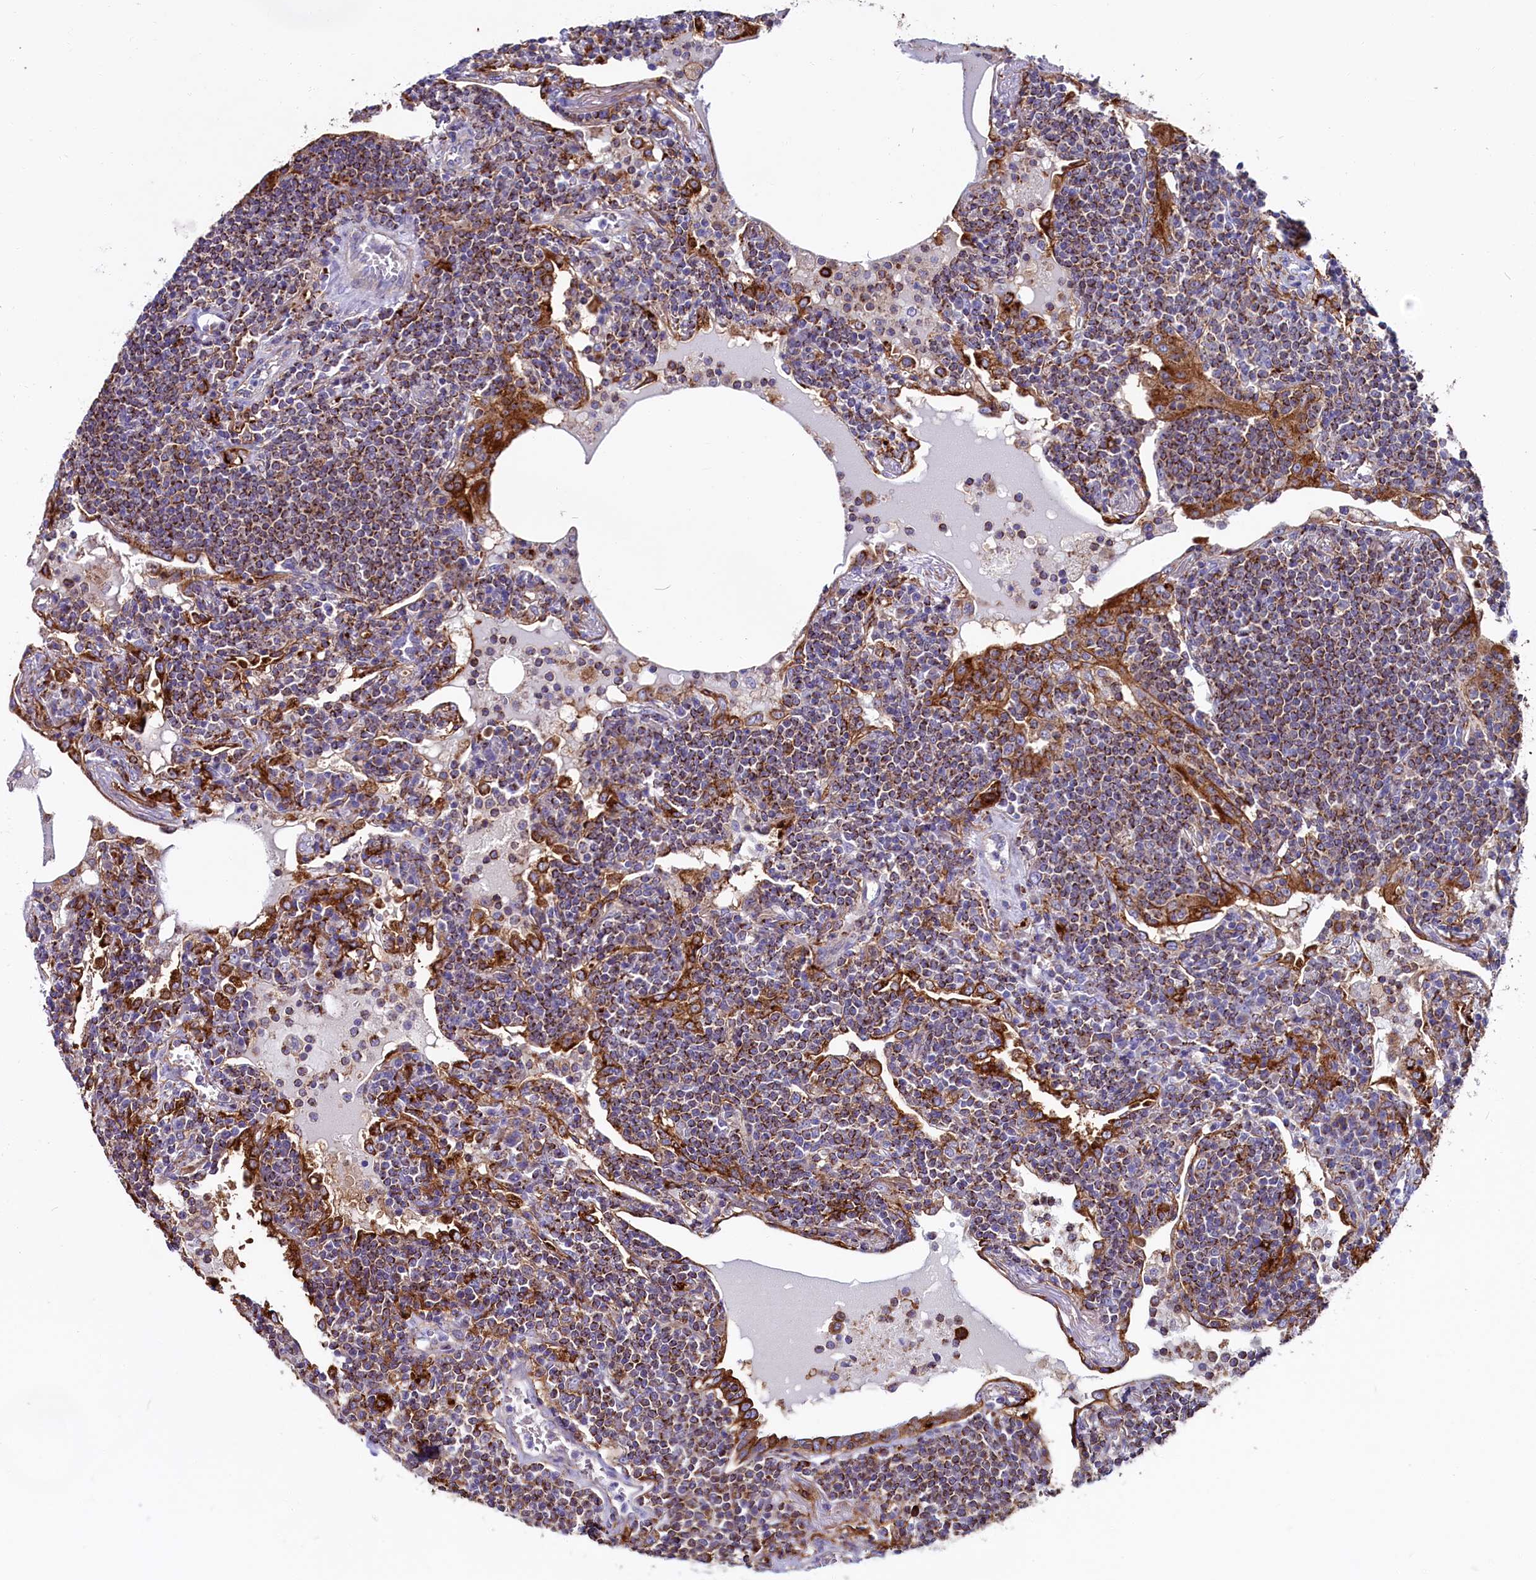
{"staining": {"intensity": "moderate", "quantity": ">75%", "location": "cytoplasmic/membranous"}, "tissue": "lymphoma", "cell_type": "Tumor cells", "image_type": "cancer", "snomed": [{"axis": "morphology", "description": "Malignant lymphoma, non-Hodgkin's type, Low grade"}, {"axis": "topography", "description": "Lung"}], "caption": "Immunohistochemistry (DAB (3,3'-diaminobenzidine)) staining of human lymphoma shows moderate cytoplasmic/membranous protein positivity in about >75% of tumor cells.", "gene": "IL20RA", "patient": {"sex": "female", "age": 71}}